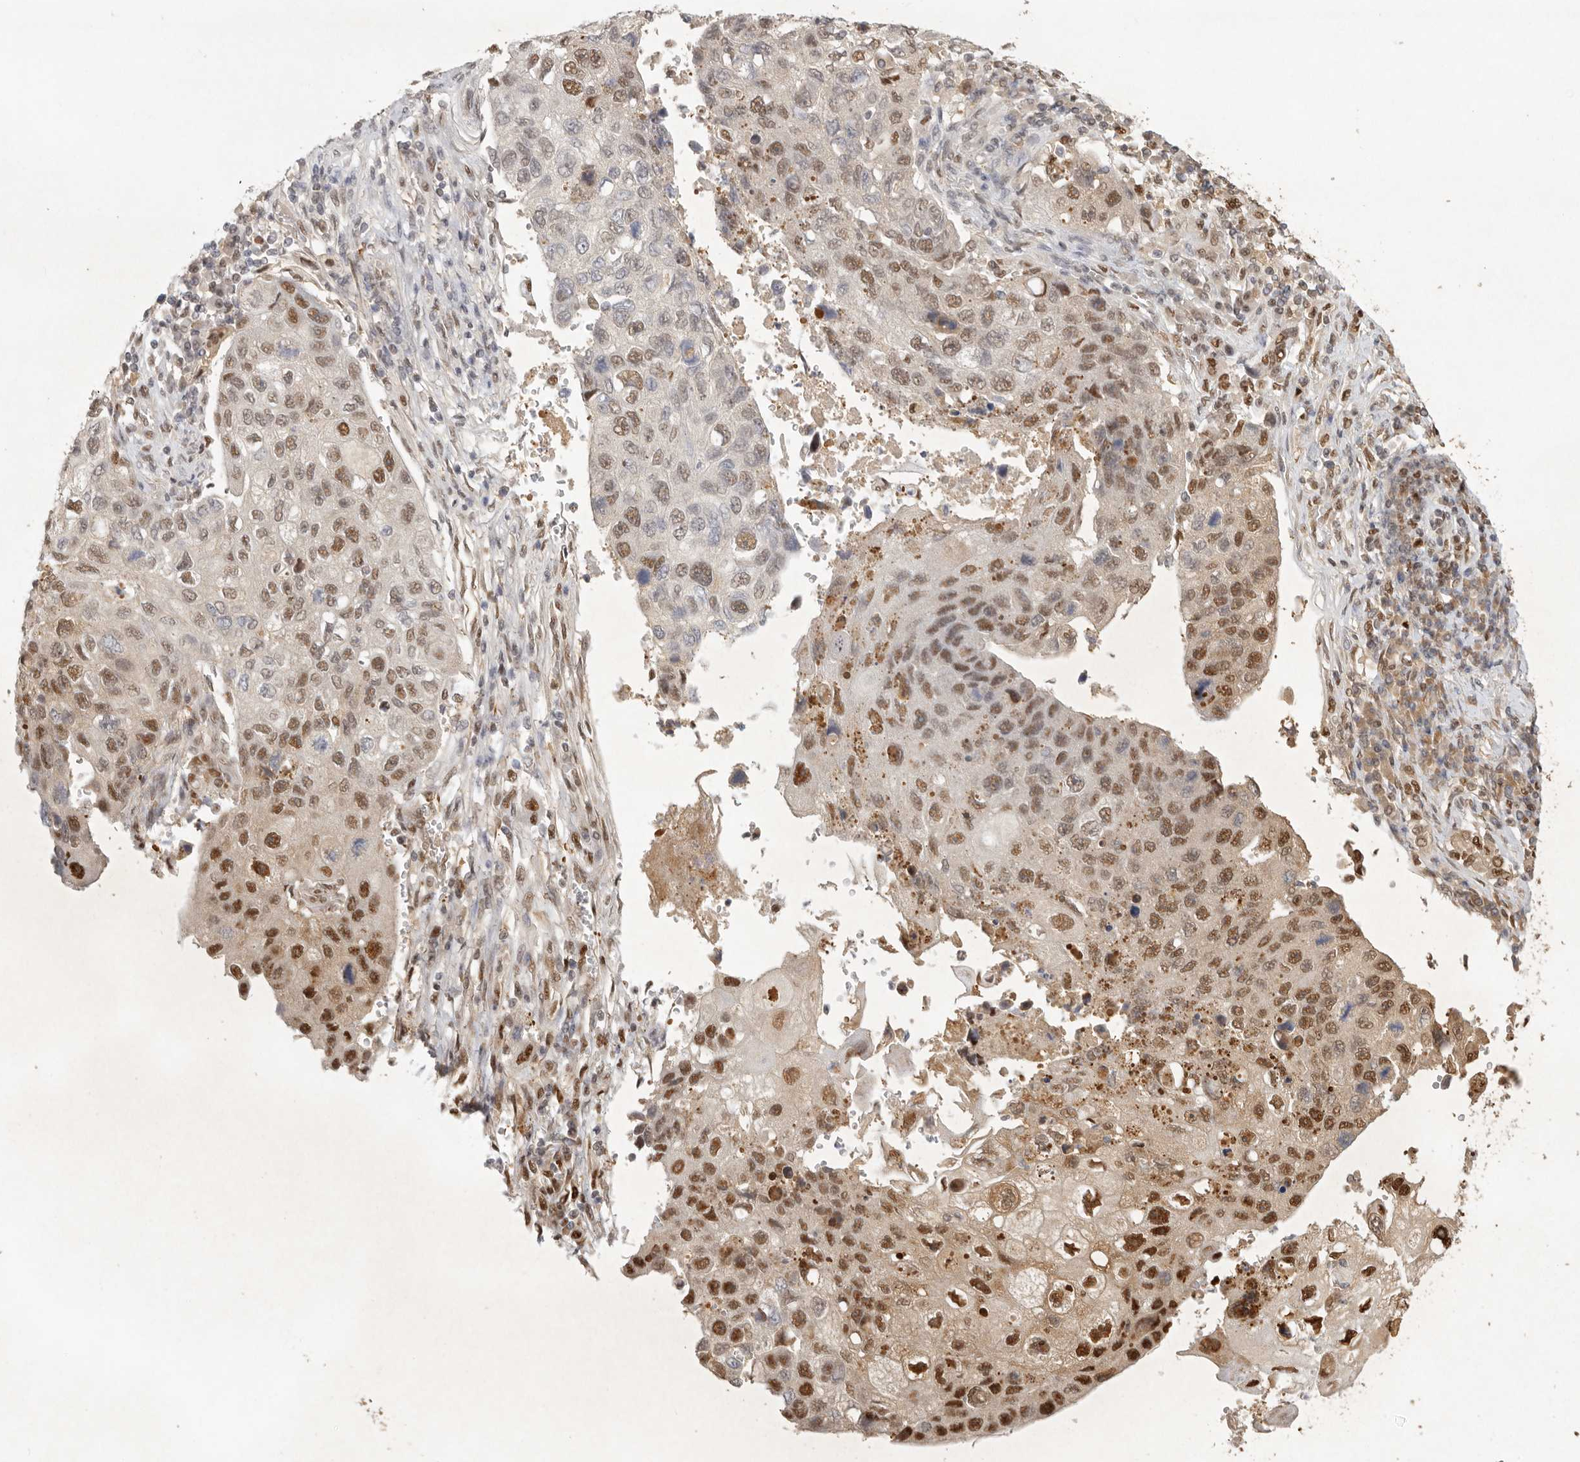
{"staining": {"intensity": "moderate", "quantity": ">75%", "location": "nuclear"}, "tissue": "lung cancer", "cell_type": "Tumor cells", "image_type": "cancer", "snomed": [{"axis": "morphology", "description": "Squamous cell carcinoma, NOS"}, {"axis": "topography", "description": "Lung"}], "caption": "Tumor cells reveal medium levels of moderate nuclear staining in approximately >75% of cells in lung squamous cell carcinoma.", "gene": "PSMA5", "patient": {"sex": "male", "age": 61}}